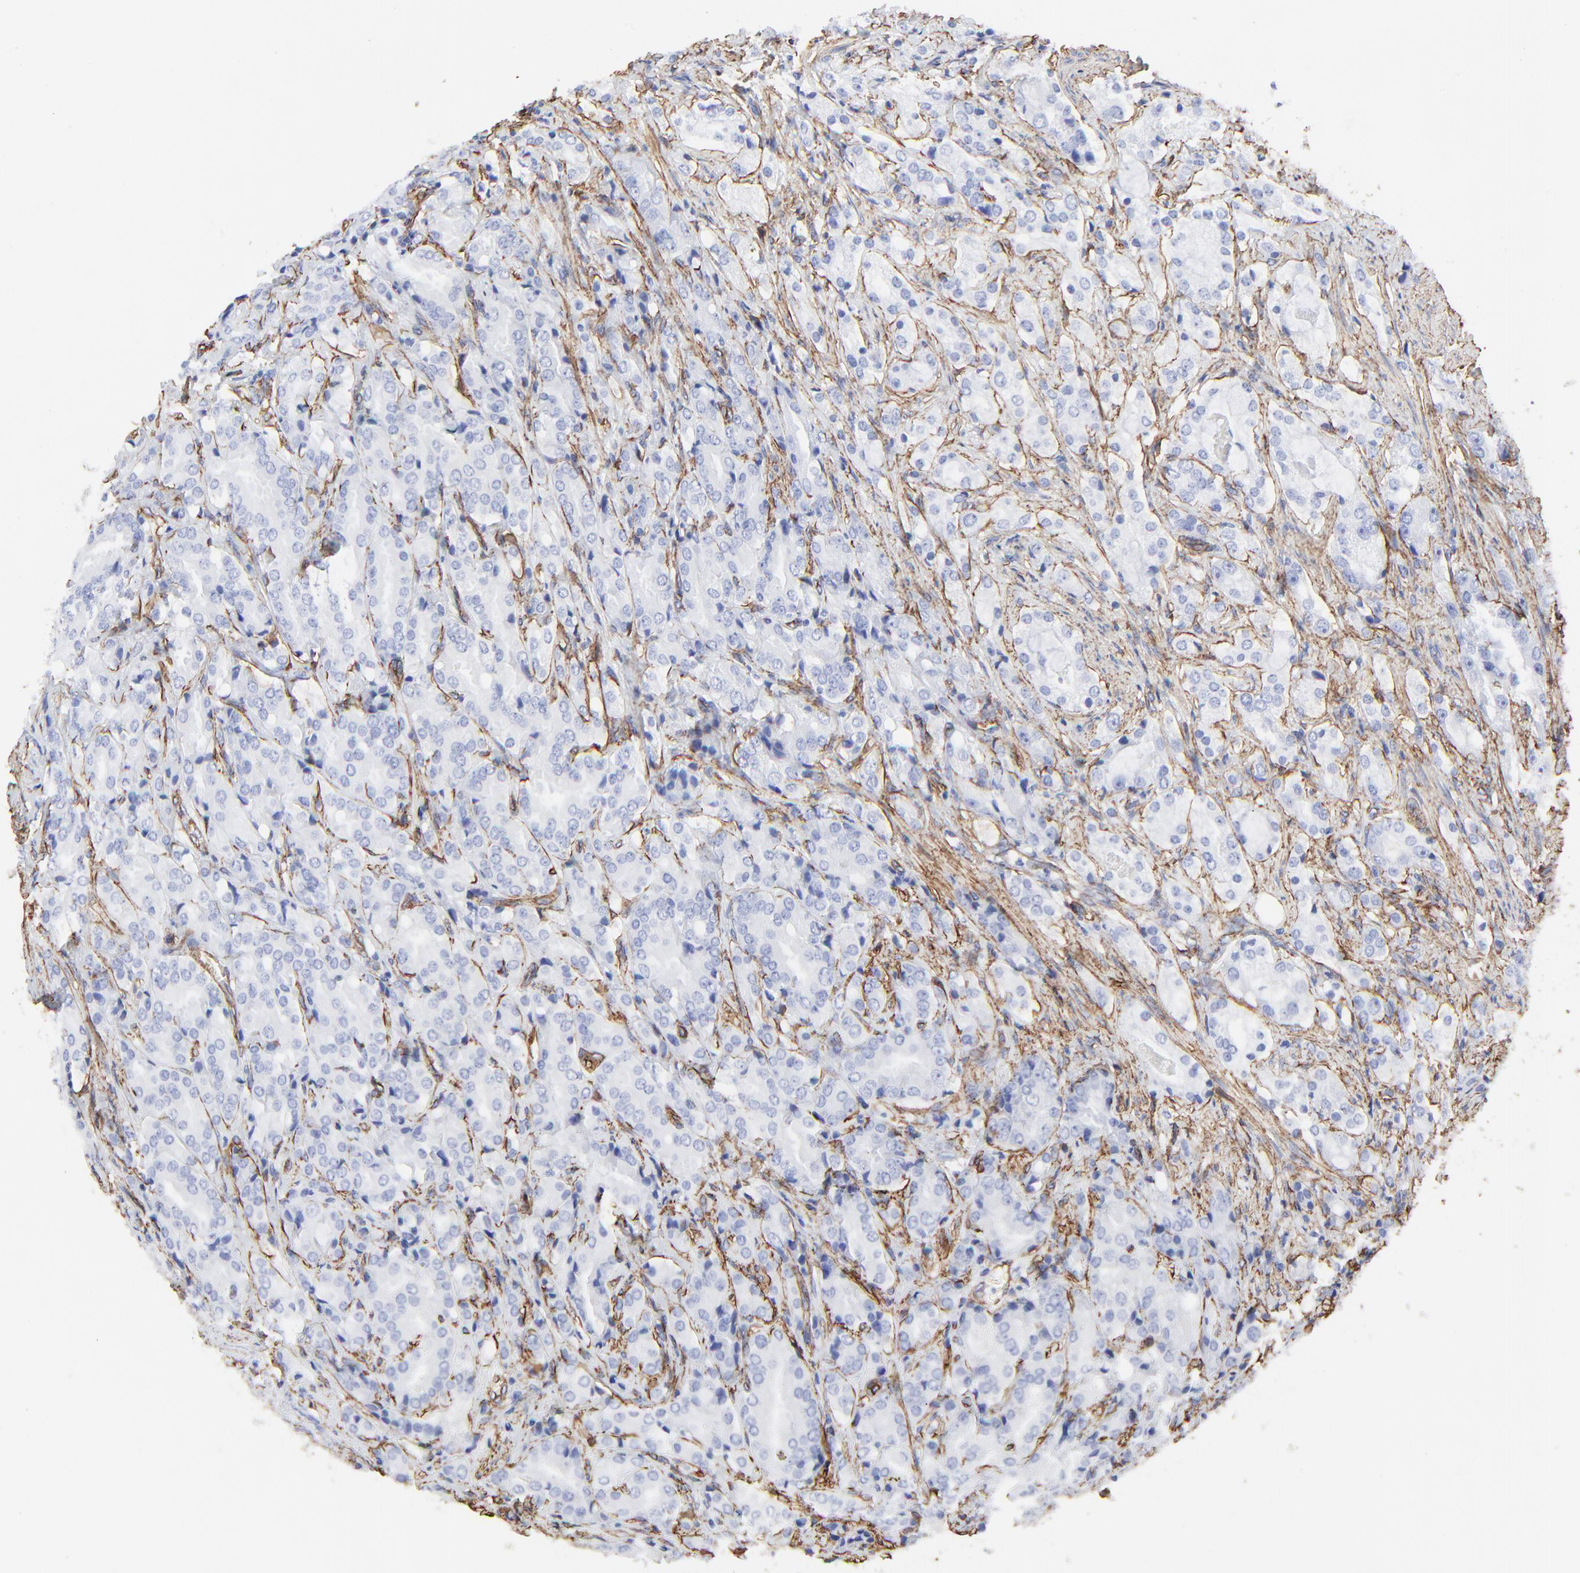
{"staining": {"intensity": "negative", "quantity": "none", "location": "none"}, "tissue": "prostate cancer", "cell_type": "Tumor cells", "image_type": "cancer", "snomed": [{"axis": "morphology", "description": "Adenocarcinoma, High grade"}, {"axis": "topography", "description": "Prostate"}], "caption": "High power microscopy histopathology image of an immunohistochemistry (IHC) micrograph of adenocarcinoma (high-grade) (prostate), revealing no significant staining in tumor cells.", "gene": "CAV1", "patient": {"sex": "male", "age": 68}}